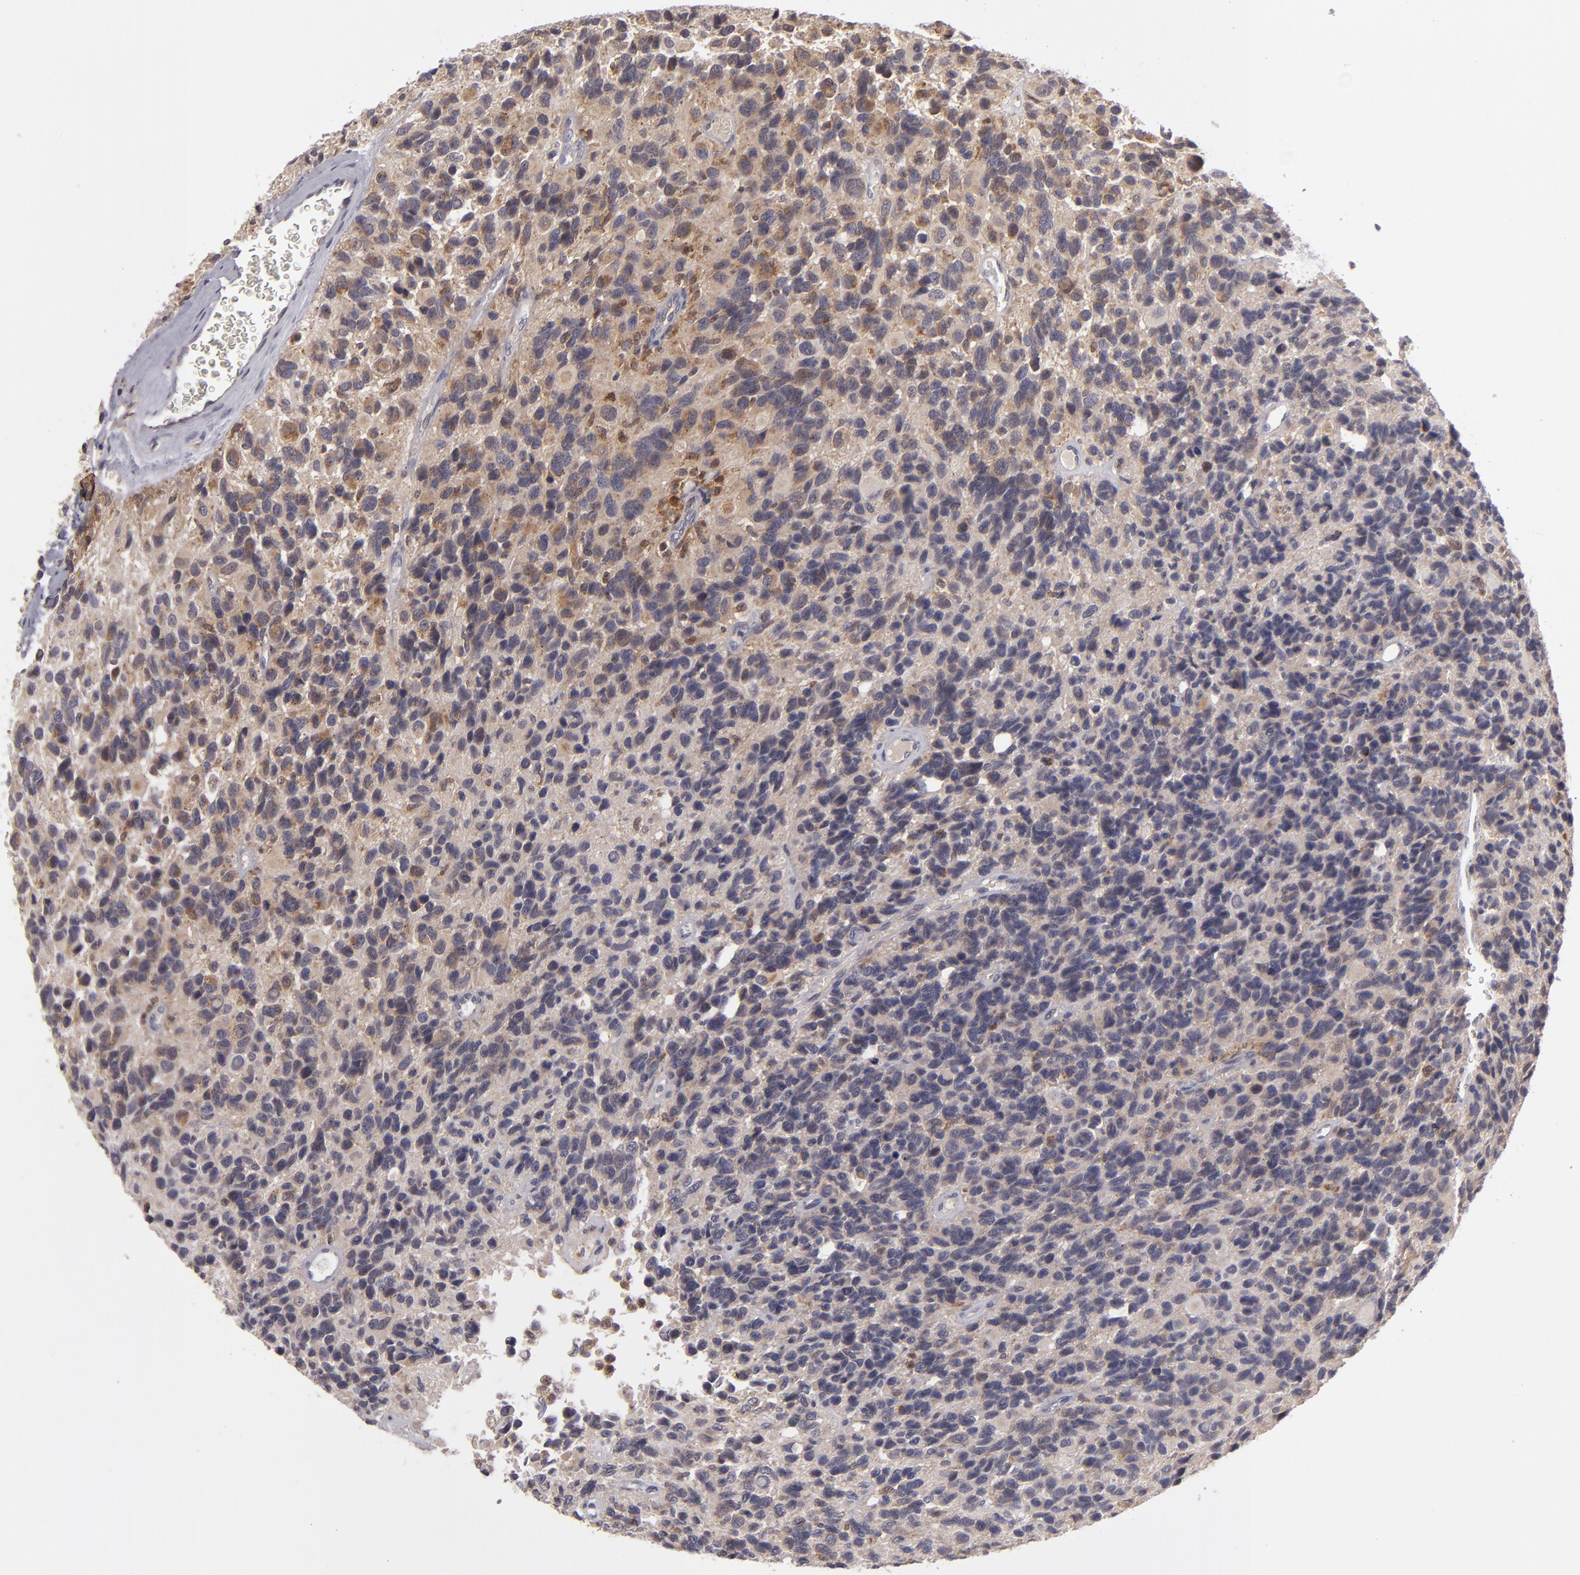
{"staining": {"intensity": "weak", "quantity": ">75%", "location": "cytoplasmic/membranous"}, "tissue": "glioma", "cell_type": "Tumor cells", "image_type": "cancer", "snomed": [{"axis": "morphology", "description": "Glioma, malignant, High grade"}, {"axis": "topography", "description": "Brain"}], "caption": "DAB (3,3'-diaminobenzidine) immunohistochemical staining of human malignant glioma (high-grade) reveals weak cytoplasmic/membranous protein staining in approximately >75% of tumor cells. (Brightfield microscopy of DAB IHC at high magnification).", "gene": "SH2D4A", "patient": {"sex": "male", "age": 77}}